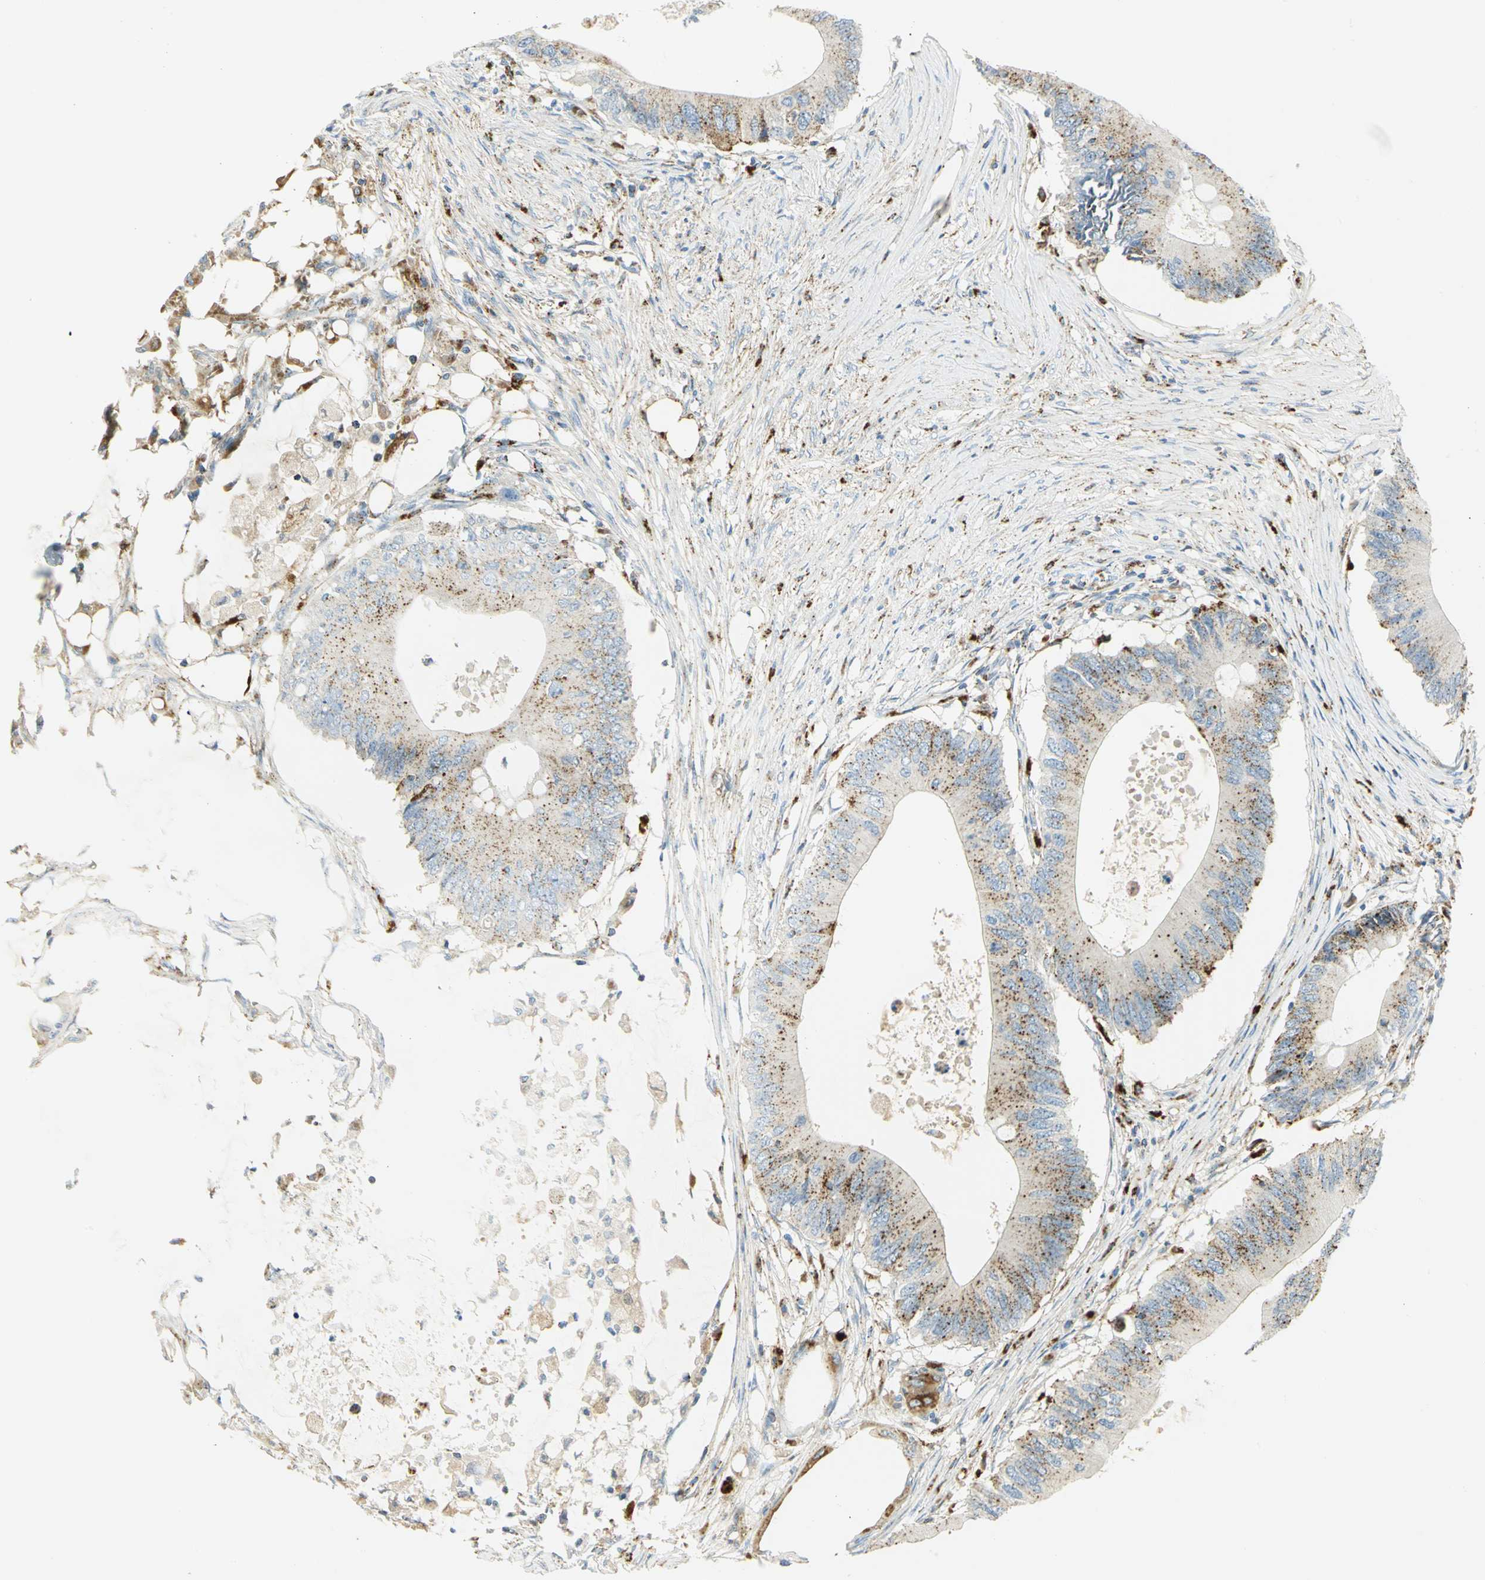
{"staining": {"intensity": "moderate", "quantity": "<25%", "location": "cytoplasmic/membranous"}, "tissue": "colorectal cancer", "cell_type": "Tumor cells", "image_type": "cancer", "snomed": [{"axis": "morphology", "description": "Adenocarcinoma, NOS"}, {"axis": "topography", "description": "Colon"}], "caption": "Immunohistochemical staining of adenocarcinoma (colorectal) demonstrates moderate cytoplasmic/membranous protein expression in about <25% of tumor cells. (brown staining indicates protein expression, while blue staining denotes nuclei).", "gene": "ARSA", "patient": {"sex": "male", "age": 71}}